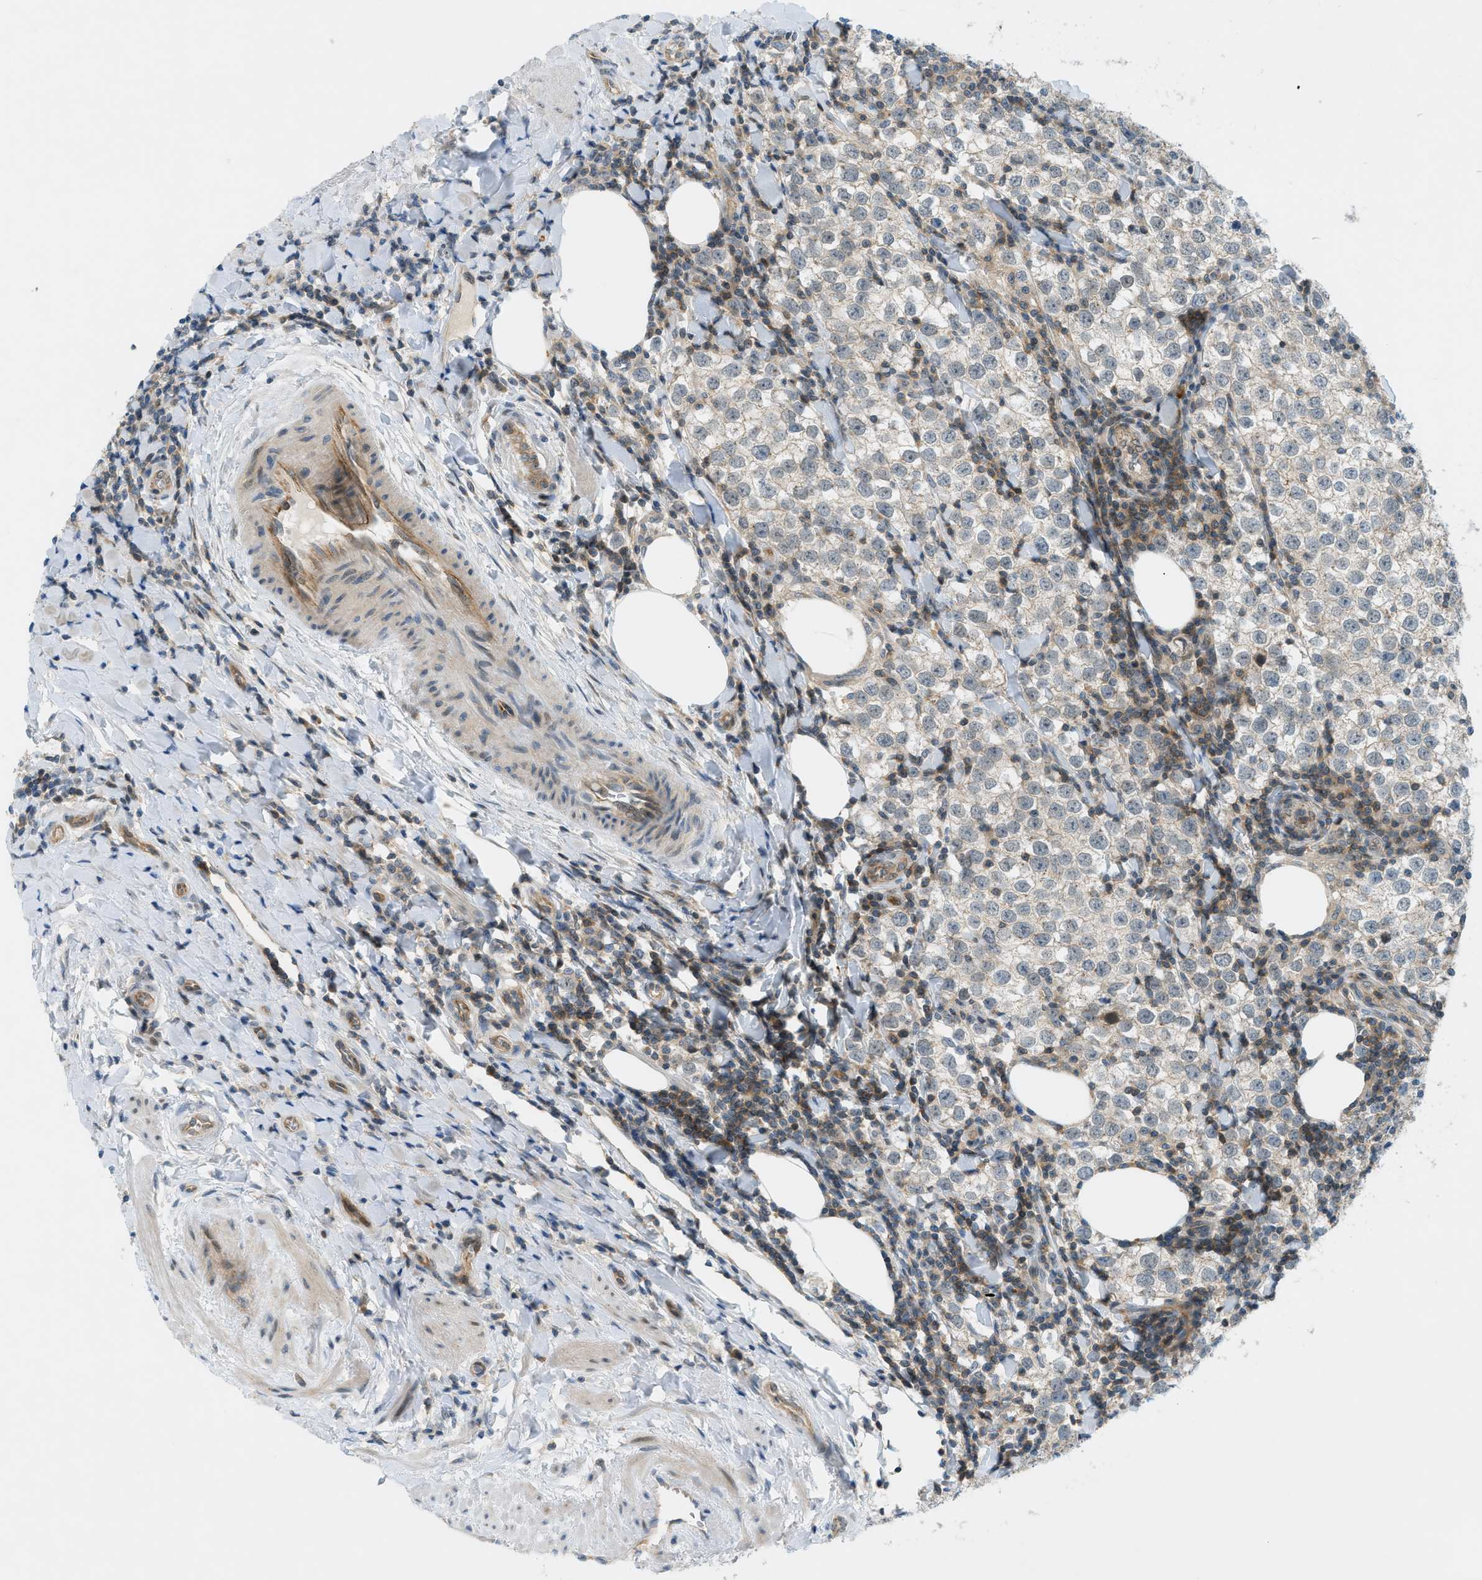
{"staining": {"intensity": "weak", "quantity": "25%-75%", "location": "cytoplasmic/membranous"}, "tissue": "testis cancer", "cell_type": "Tumor cells", "image_type": "cancer", "snomed": [{"axis": "morphology", "description": "Seminoma, NOS"}, {"axis": "morphology", "description": "Carcinoma, Embryonal, NOS"}, {"axis": "topography", "description": "Testis"}], "caption": "The histopathology image displays a brown stain indicating the presence of a protein in the cytoplasmic/membranous of tumor cells in testis cancer (embryonal carcinoma). The protein of interest is stained brown, and the nuclei are stained in blue (DAB IHC with brightfield microscopy, high magnification).", "gene": "GRK6", "patient": {"sex": "male", "age": 36}}